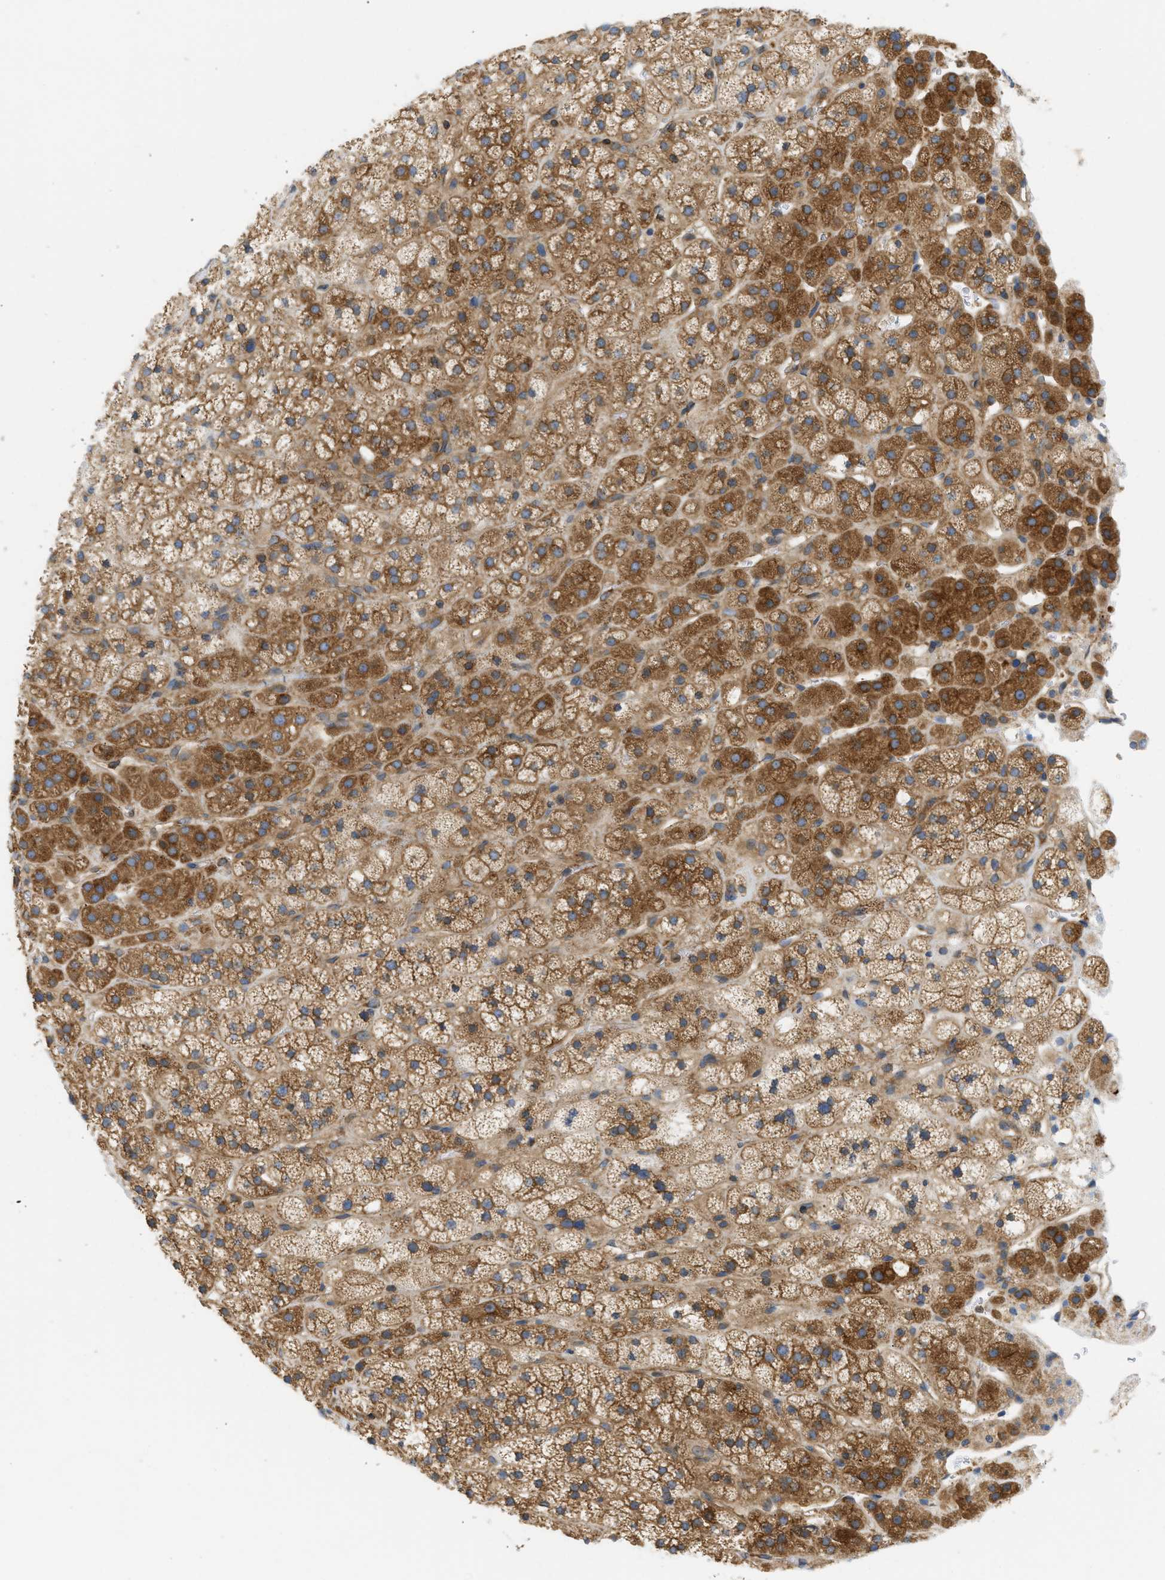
{"staining": {"intensity": "moderate", "quantity": ">75%", "location": "cytoplasmic/membranous"}, "tissue": "adrenal gland", "cell_type": "Glandular cells", "image_type": "normal", "snomed": [{"axis": "morphology", "description": "Normal tissue, NOS"}, {"axis": "topography", "description": "Adrenal gland"}], "caption": "Immunohistochemical staining of normal human adrenal gland shows >75% levels of moderate cytoplasmic/membranous protein expression in approximately >75% of glandular cells.", "gene": "STRN", "patient": {"sex": "male", "age": 56}}